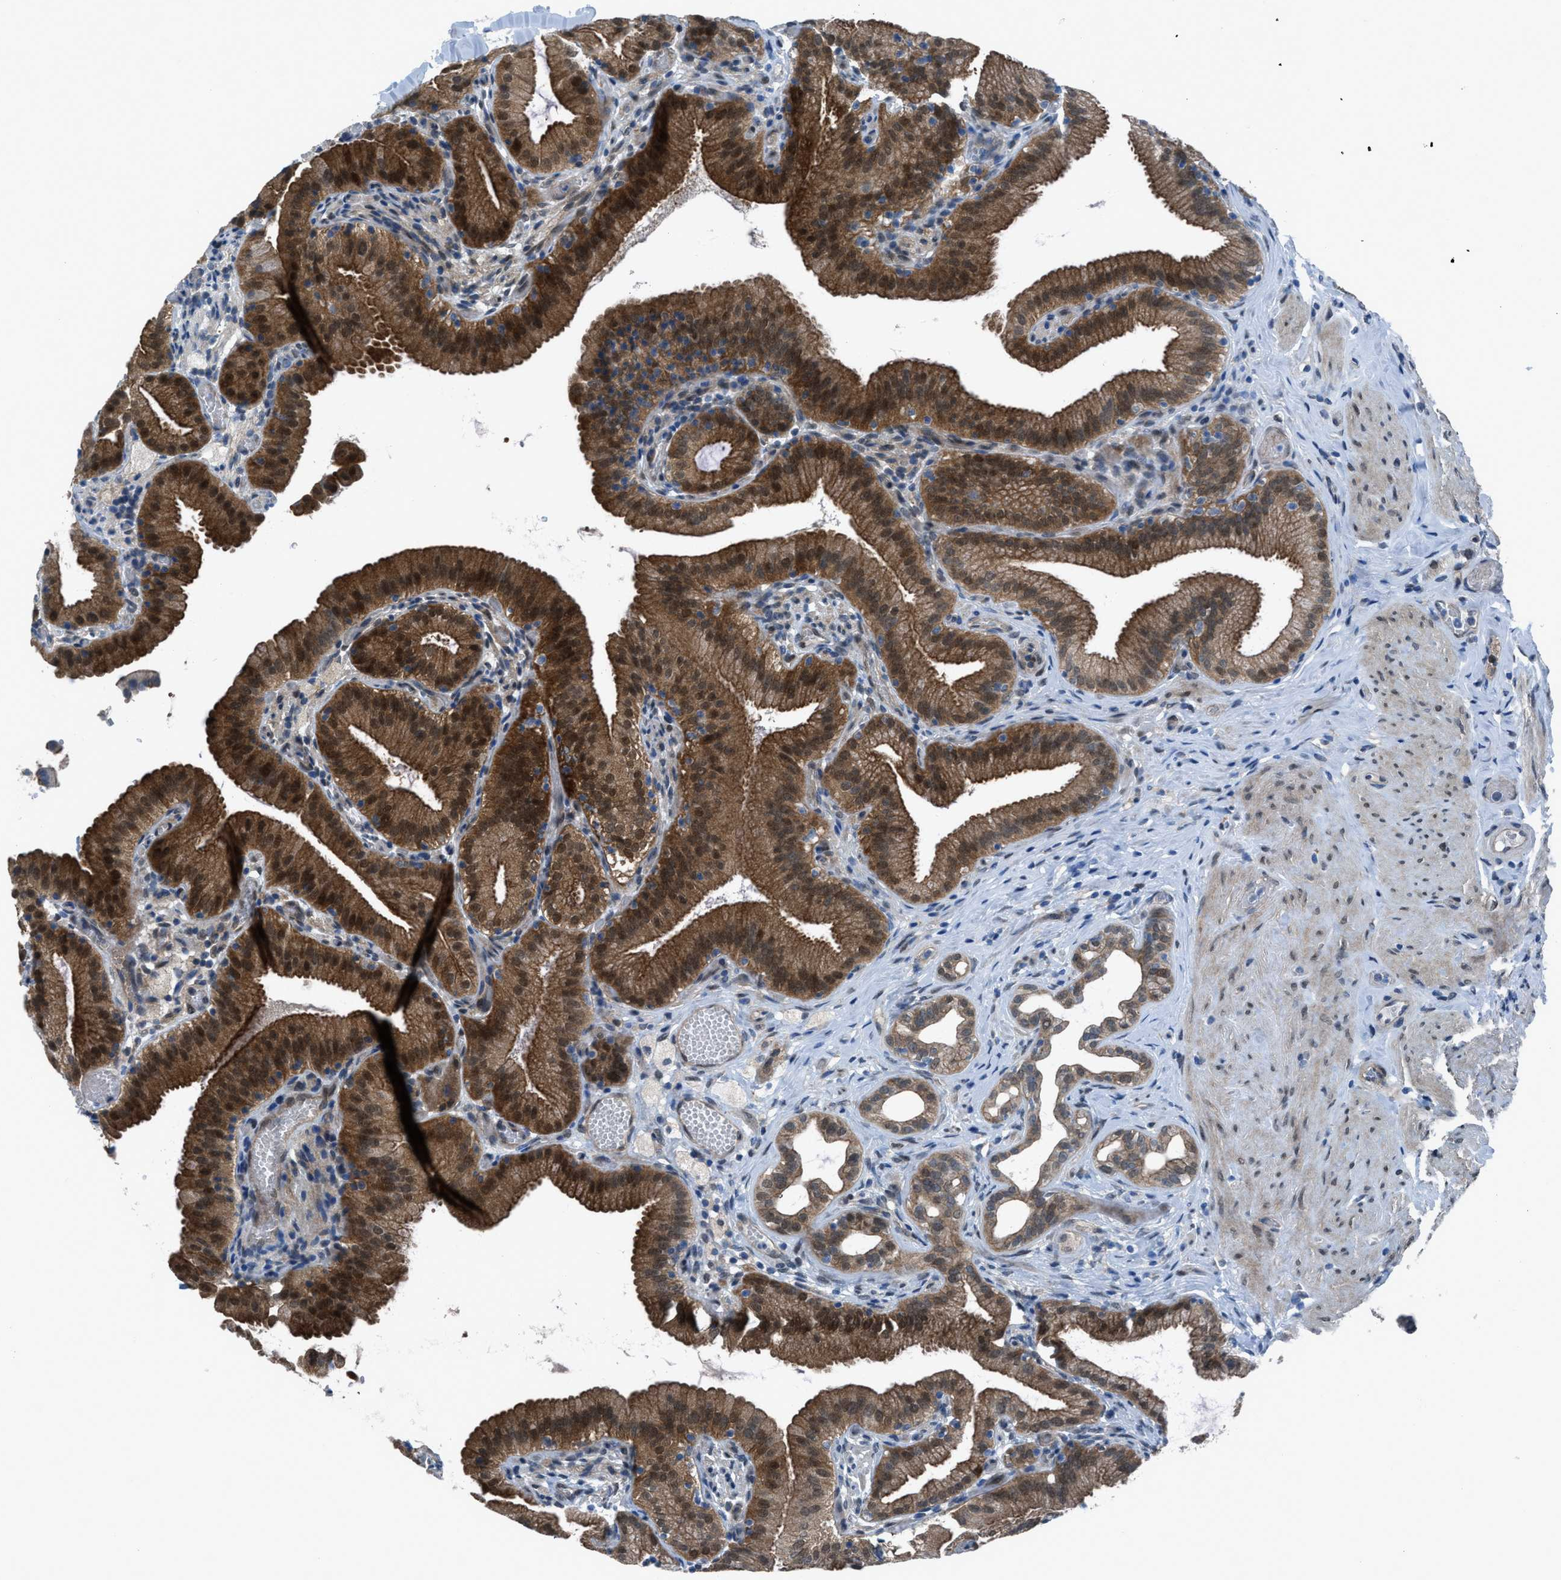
{"staining": {"intensity": "strong", "quantity": ">75%", "location": "cytoplasmic/membranous,nuclear"}, "tissue": "gallbladder", "cell_type": "Glandular cells", "image_type": "normal", "snomed": [{"axis": "morphology", "description": "Normal tissue, NOS"}, {"axis": "topography", "description": "Gallbladder"}], "caption": "Brown immunohistochemical staining in normal gallbladder exhibits strong cytoplasmic/membranous,nuclear expression in approximately >75% of glandular cells. (DAB IHC, brown staining for protein, blue staining for nuclei).", "gene": "PRKN", "patient": {"sex": "male", "age": 54}}